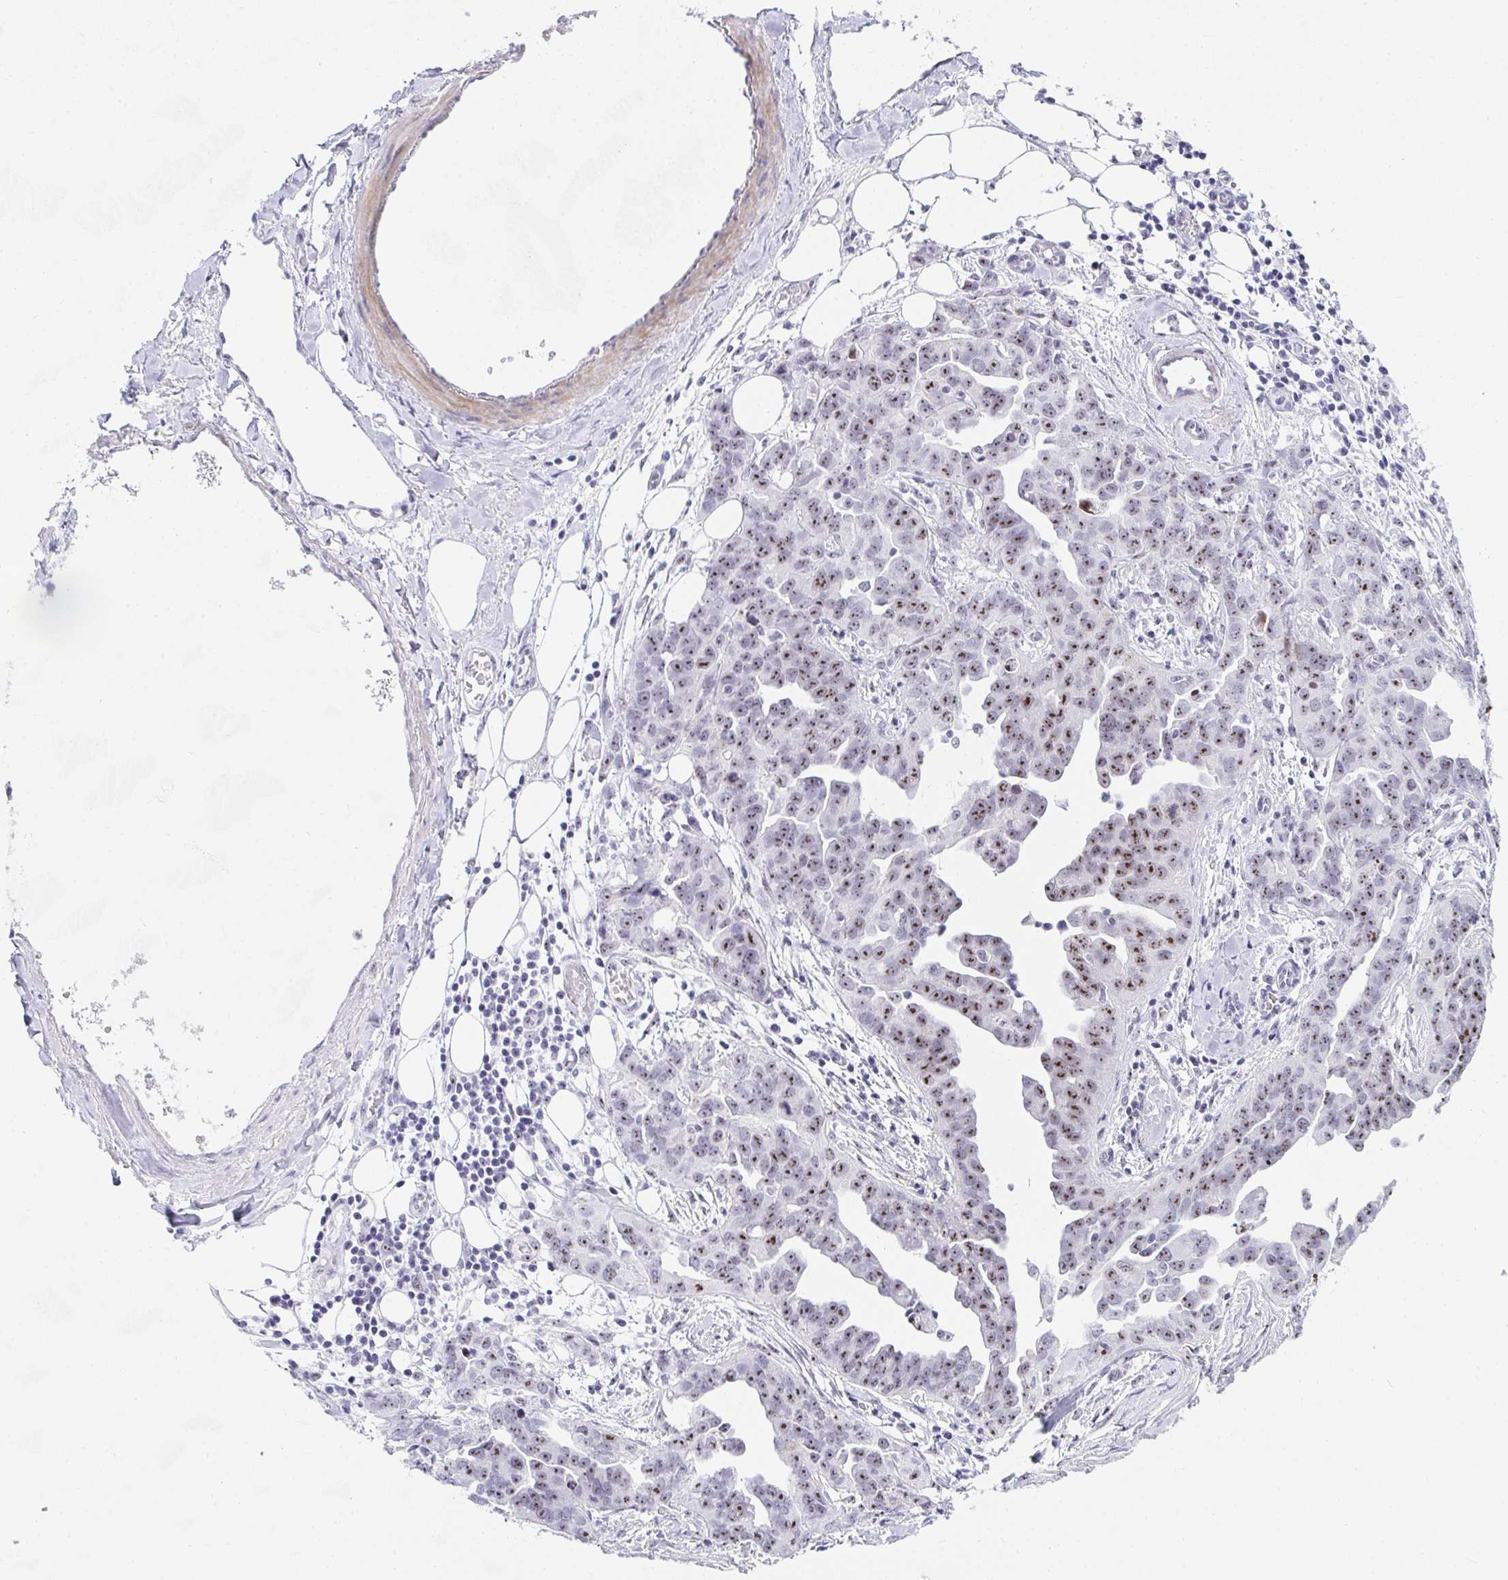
{"staining": {"intensity": "moderate", "quantity": ">75%", "location": "nuclear"}, "tissue": "ovarian cancer", "cell_type": "Tumor cells", "image_type": "cancer", "snomed": [{"axis": "morphology", "description": "Cystadenocarcinoma, serous, NOS"}, {"axis": "topography", "description": "Ovary"}], "caption": "High-power microscopy captured an IHC image of ovarian cancer (serous cystadenocarcinoma), revealing moderate nuclear staining in about >75% of tumor cells. (Stains: DAB (3,3'-diaminobenzidine) in brown, nuclei in blue, Microscopy: brightfield microscopy at high magnification).", "gene": "NOP10", "patient": {"sex": "female", "age": 75}}